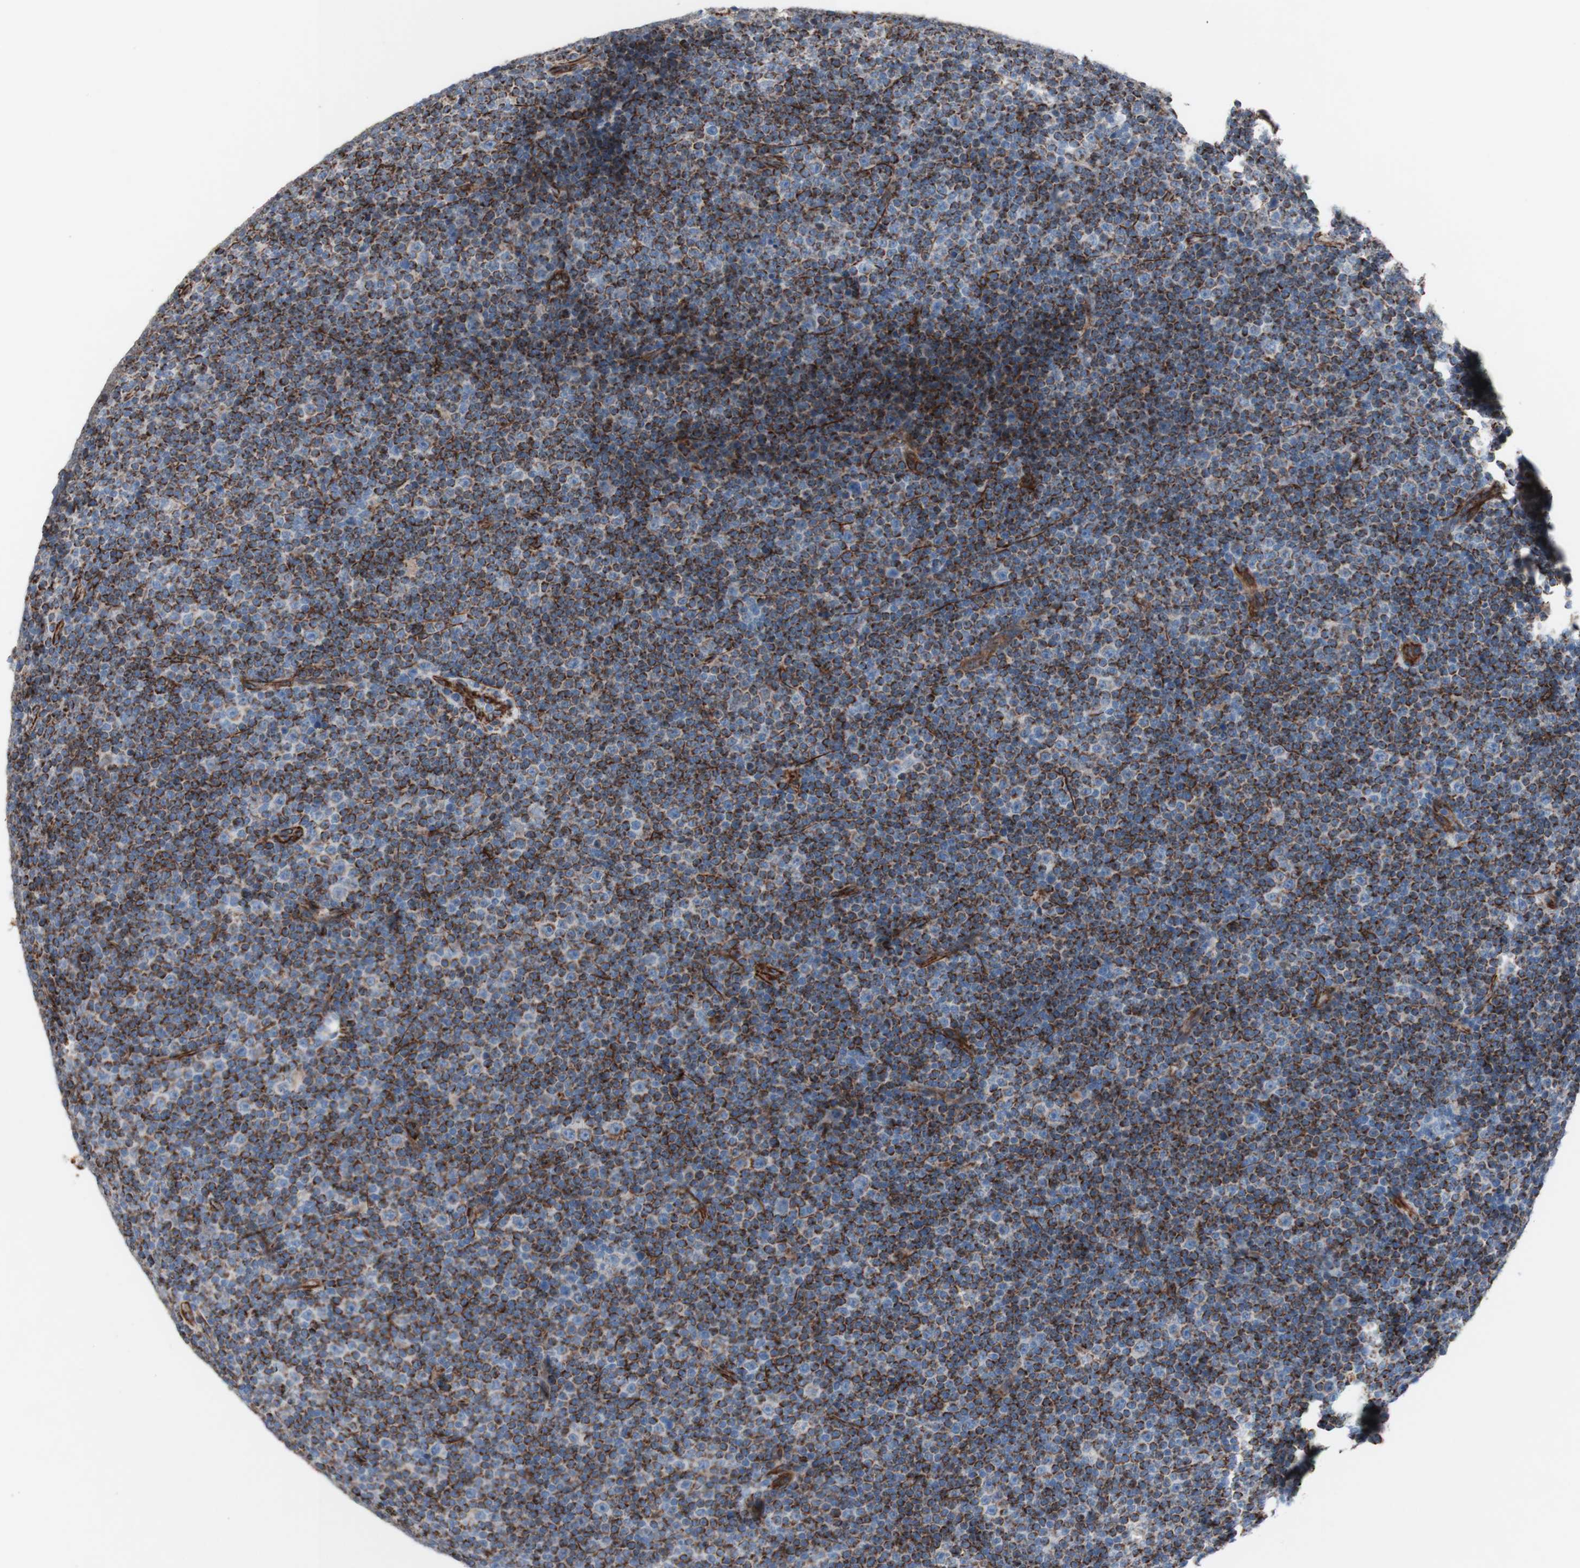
{"staining": {"intensity": "strong", "quantity": ">75%", "location": "cytoplasmic/membranous"}, "tissue": "lymphoma", "cell_type": "Tumor cells", "image_type": "cancer", "snomed": [{"axis": "morphology", "description": "Malignant lymphoma, non-Hodgkin's type, Low grade"}, {"axis": "topography", "description": "Lymph node"}], "caption": "Malignant lymphoma, non-Hodgkin's type (low-grade) stained with a brown dye exhibits strong cytoplasmic/membranous positive staining in about >75% of tumor cells.", "gene": "AGPAT5", "patient": {"sex": "female", "age": 67}}